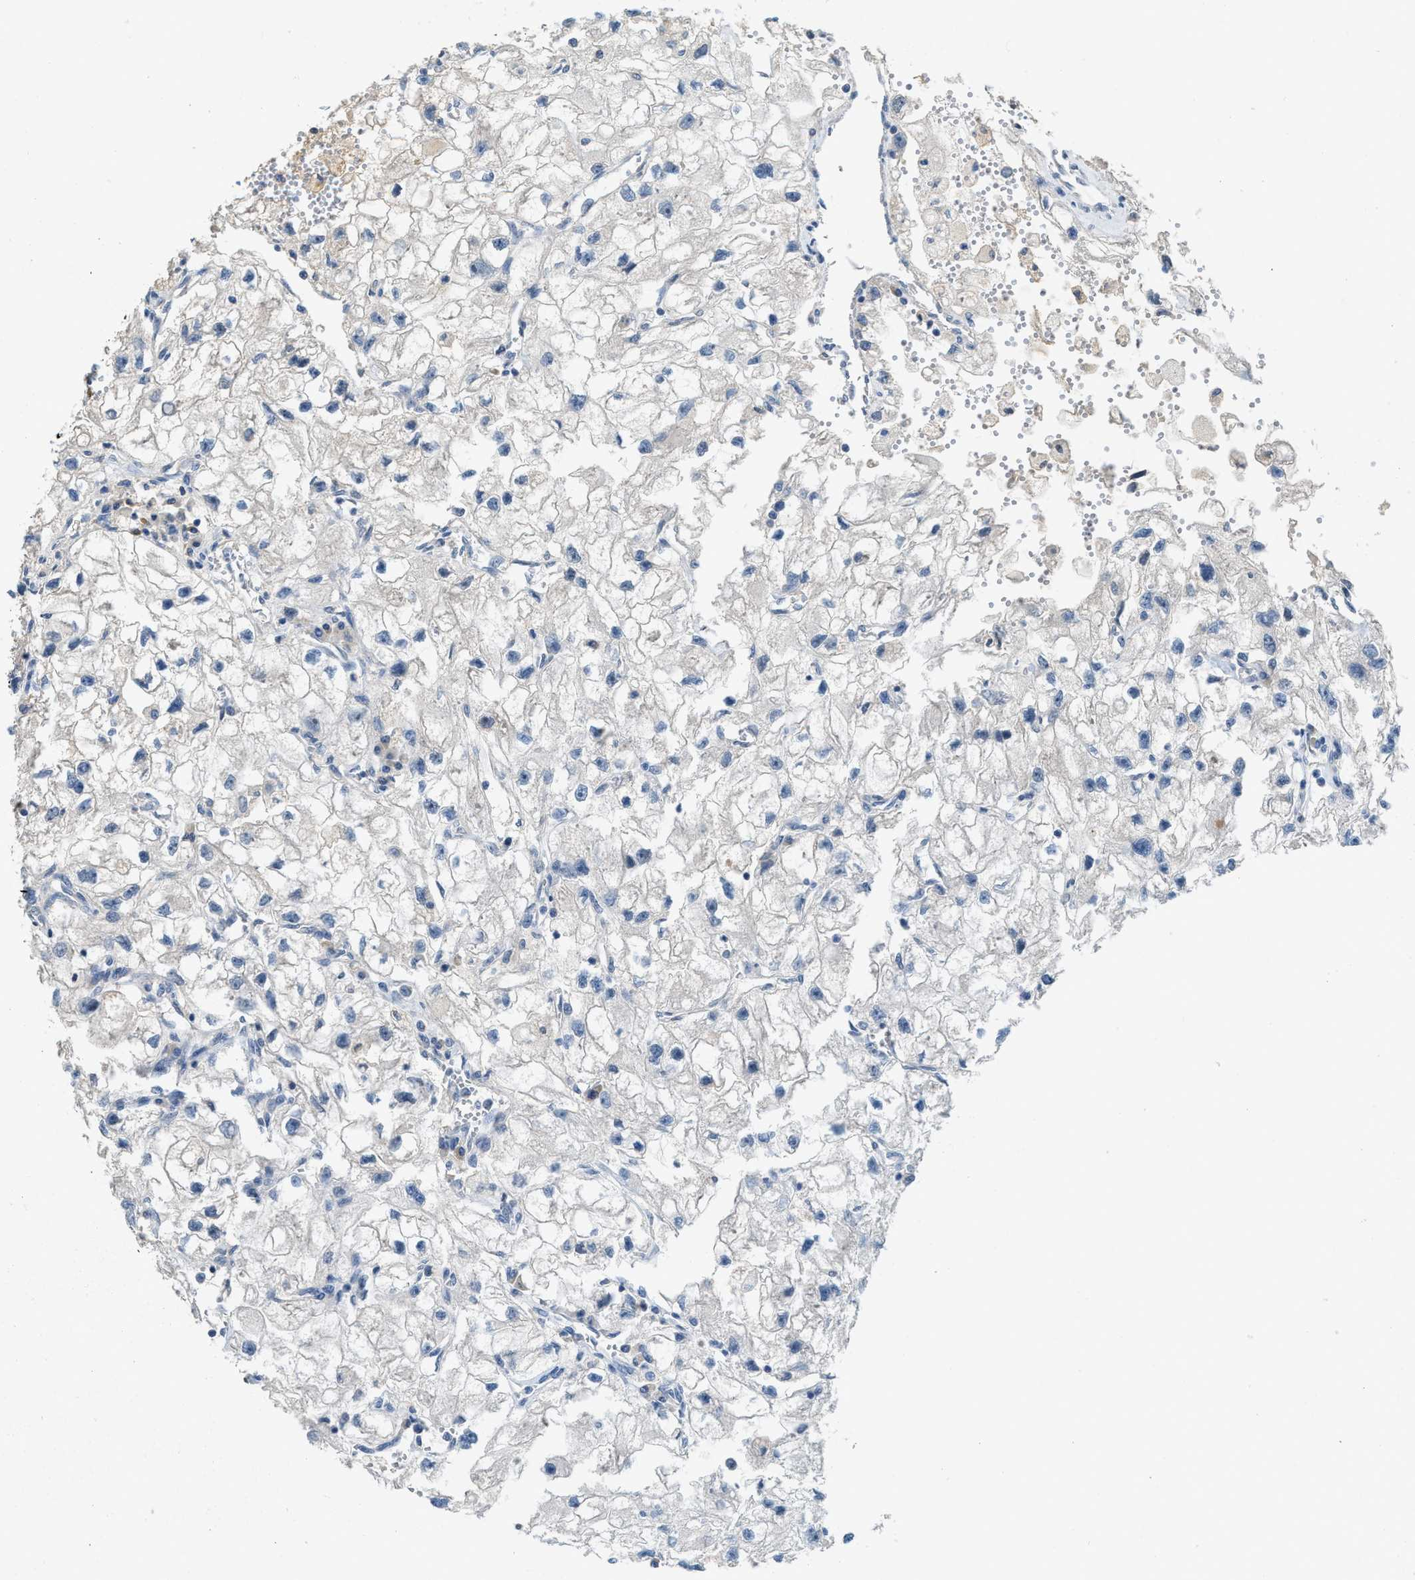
{"staining": {"intensity": "negative", "quantity": "none", "location": "none"}, "tissue": "renal cancer", "cell_type": "Tumor cells", "image_type": "cancer", "snomed": [{"axis": "morphology", "description": "Adenocarcinoma, NOS"}, {"axis": "topography", "description": "Kidney"}], "caption": "Human renal adenocarcinoma stained for a protein using immunohistochemistry (IHC) shows no positivity in tumor cells.", "gene": "MIS18A", "patient": {"sex": "female", "age": 70}}